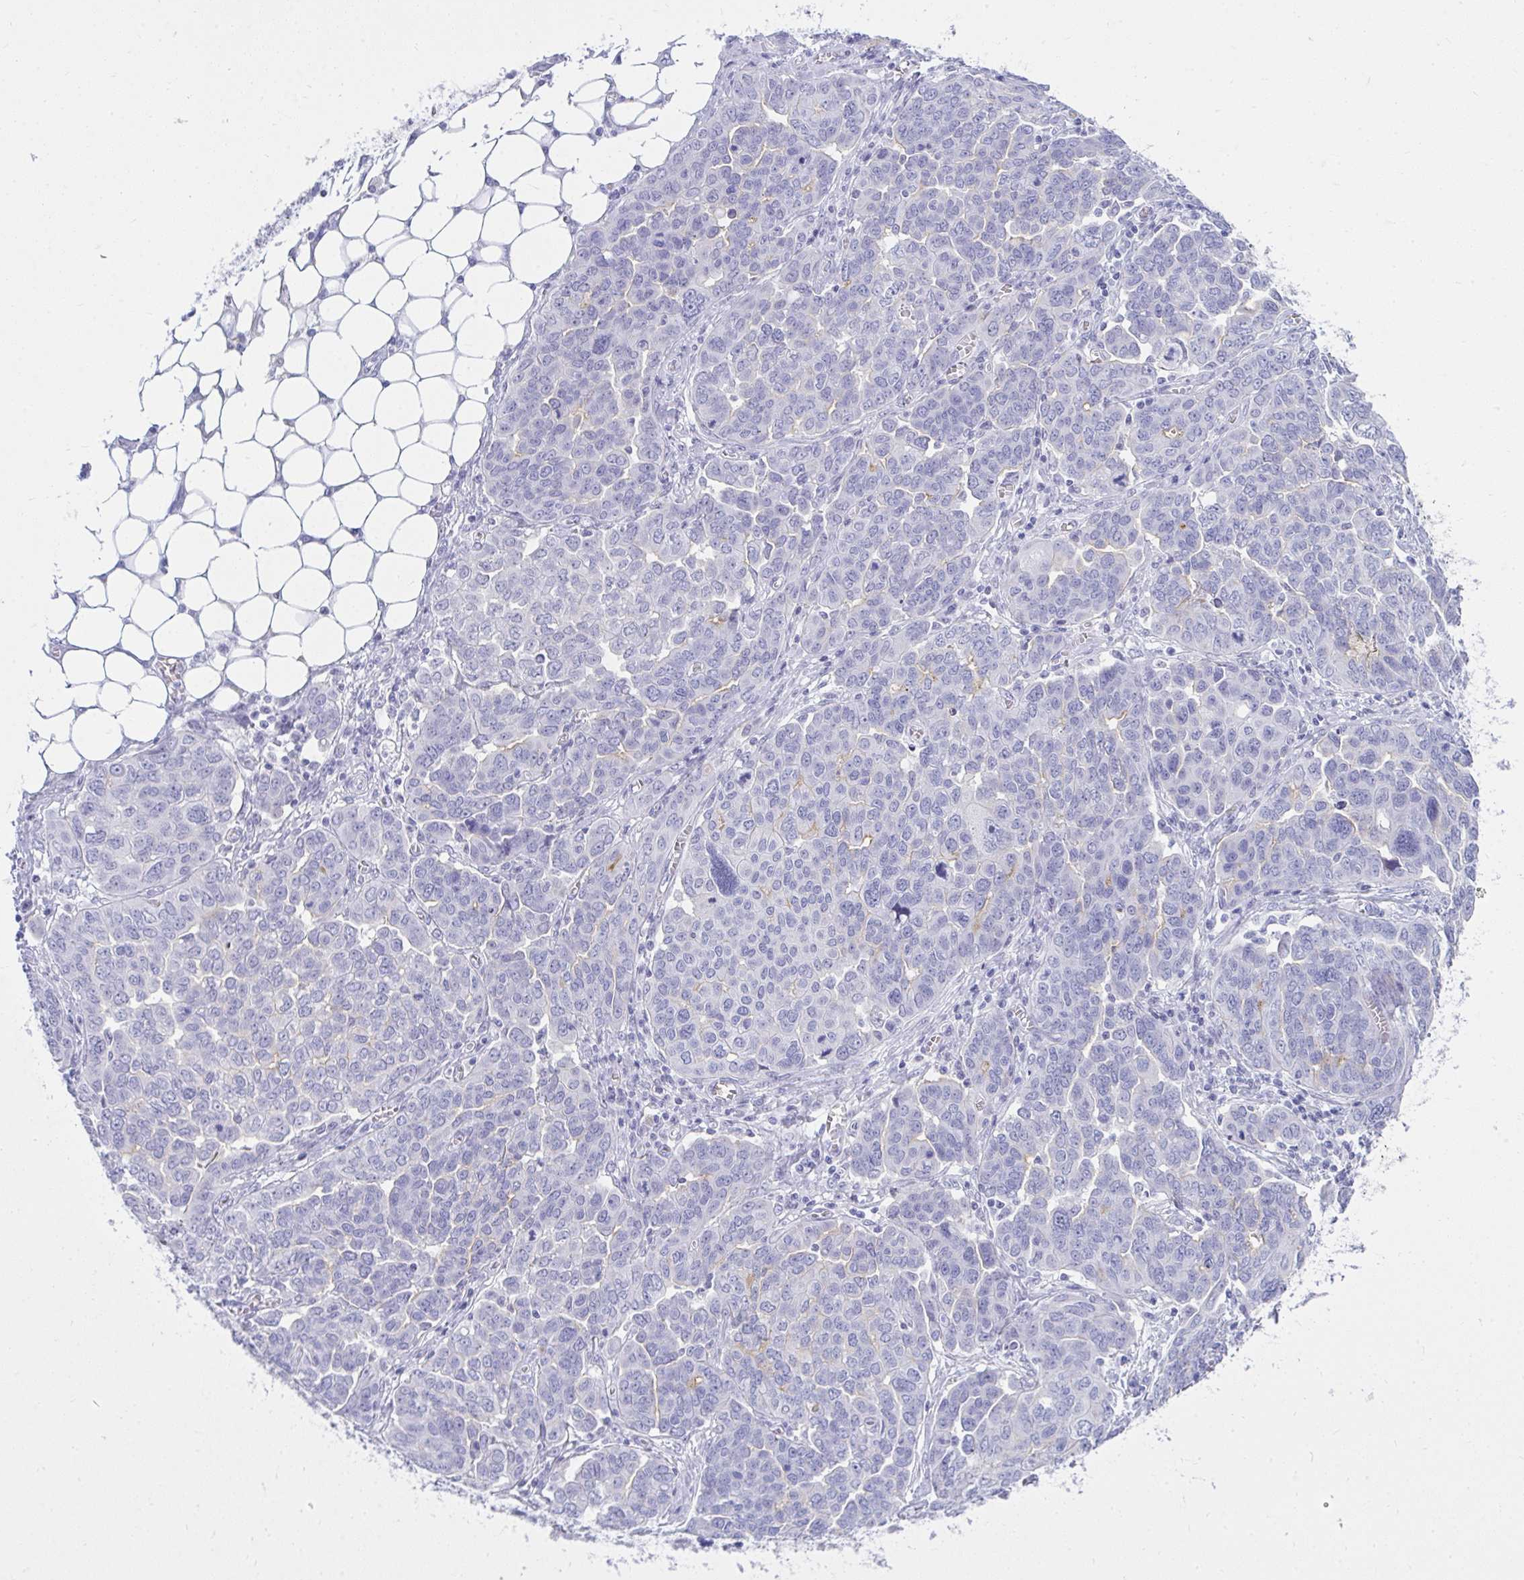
{"staining": {"intensity": "weak", "quantity": "<25%", "location": "cytoplasmic/membranous"}, "tissue": "ovarian cancer", "cell_type": "Tumor cells", "image_type": "cancer", "snomed": [{"axis": "morphology", "description": "Cystadenocarcinoma, serous, NOS"}, {"axis": "topography", "description": "Ovary"}], "caption": "Immunohistochemistry (IHC) histopathology image of human ovarian cancer (serous cystadenocarcinoma) stained for a protein (brown), which displays no positivity in tumor cells.", "gene": "OR5F1", "patient": {"sex": "female", "age": 59}}